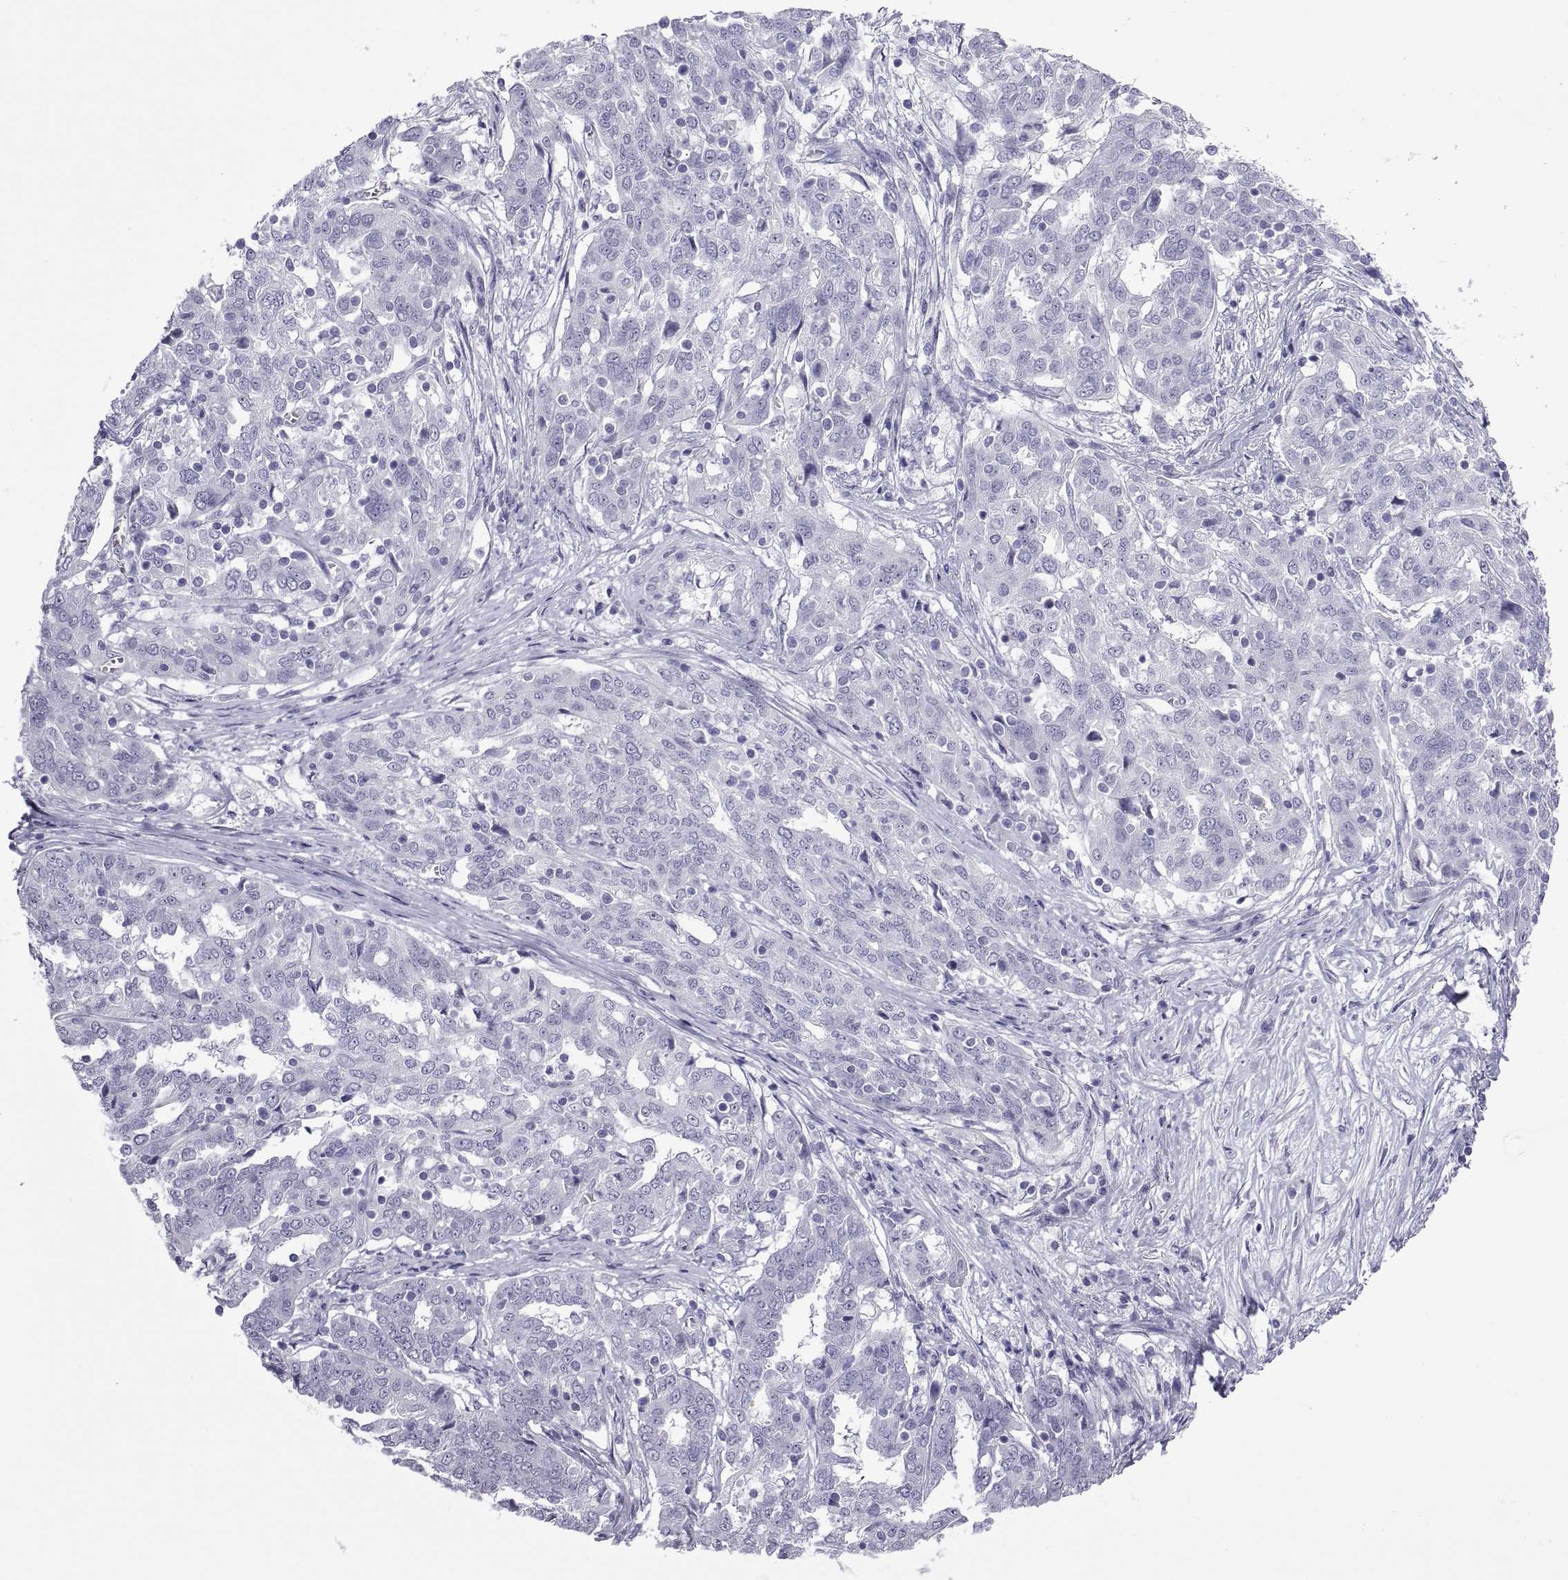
{"staining": {"intensity": "negative", "quantity": "none", "location": "none"}, "tissue": "ovarian cancer", "cell_type": "Tumor cells", "image_type": "cancer", "snomed": [{"axis": "morphology", "description": "Cystadenocarcinoma, serous, NOS"}, {"axis": "topography", "description": "Ovary"}], "caption": "Photomicrograph shows no protein staining in tumor cells of serous cystadenocarcinoma (ovarian) tissue. (Brightfield microscopy of DAB immunohistochemistry (IHC) at high magnification).", "gene": "VSX2", "patient": {"sex": "female", "age": 67}}